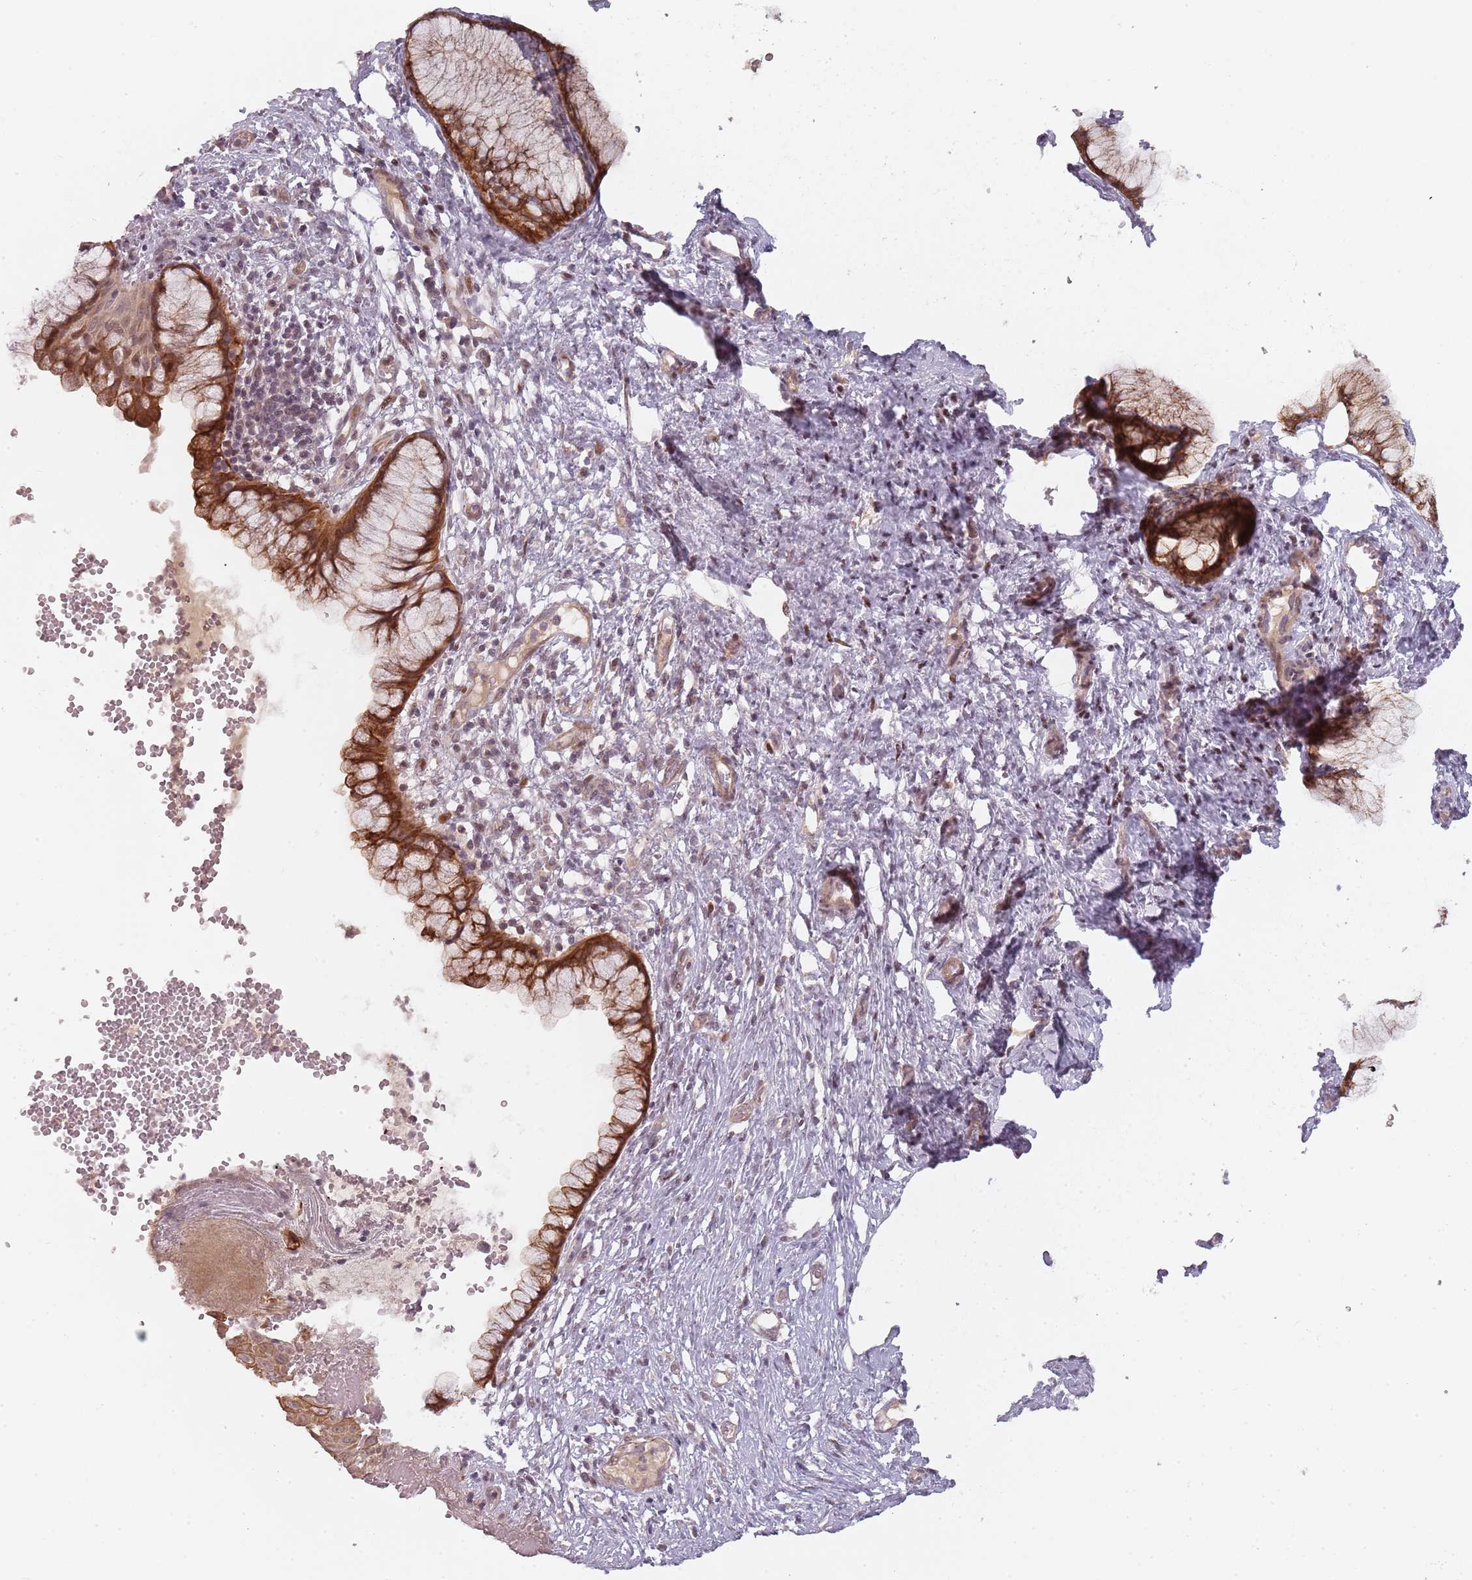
{"staining": {"intensity": "strong", "quantity": ">75%", "location": "cytoplasmic/membranous"}, "tissue": "cervix", "cell_type": "Glandular cells", "image_type": "normal", "snomed": [{"axis": "morphology", "description": "Normal tissue, NOS"}, {"axis": "topography", "description": "Cervix"}], "caption": "Cervix stained with IHC demonstrates strong cytoplasmic/membranous expression in about >75% of glandular cells. The staining was performed using DAB to visualize the protein expression in brown, while the nuclei were stained in blue with hematoxylin (Magnification: 20x).", "gene": "RPS6KA2", "patient": {"sex": "female", "age": 42}}